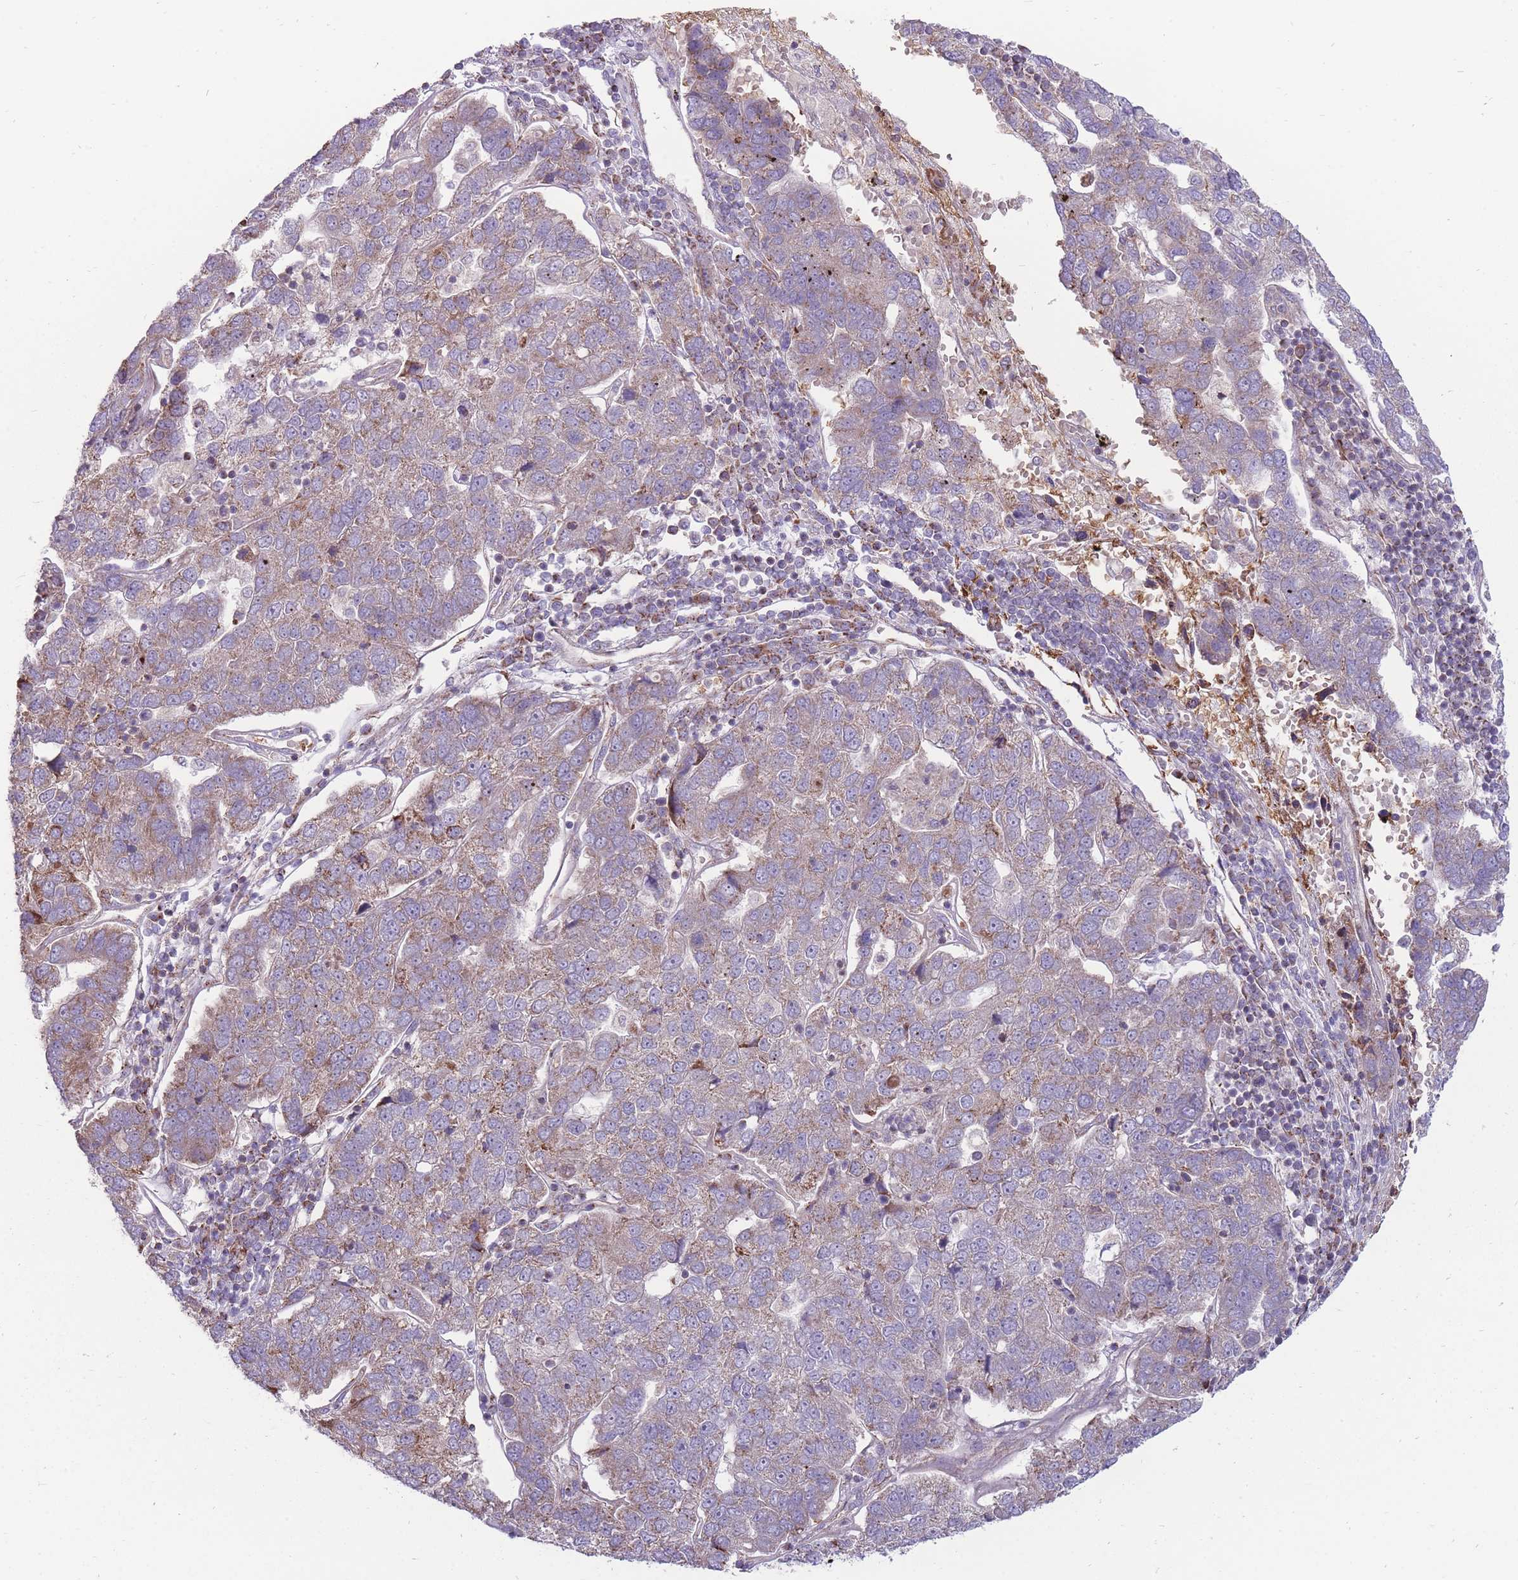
{"staining": {"intensity": "moderate", "quantity": "25%-75%", "location": "cytoplasmic/membranous"}, "tissue": "pancreatic cancer", "cell_type": "Tumor cells", "image_type": "cancer", "snomed": [{"axis": "morphology", "description": "Adenocarcinoma, NOS"}, {"axis": "topography", "description": "Pancreas"}], "caption": "There is medium levels of moderate cytoplasmic/membranous expression in tumor cells of pancreatic cancer, as demonstrated by immunohistochemical staining (brown color).", "gene": "ANKRD10", "patient": {"sex": "female", "age": 61}}